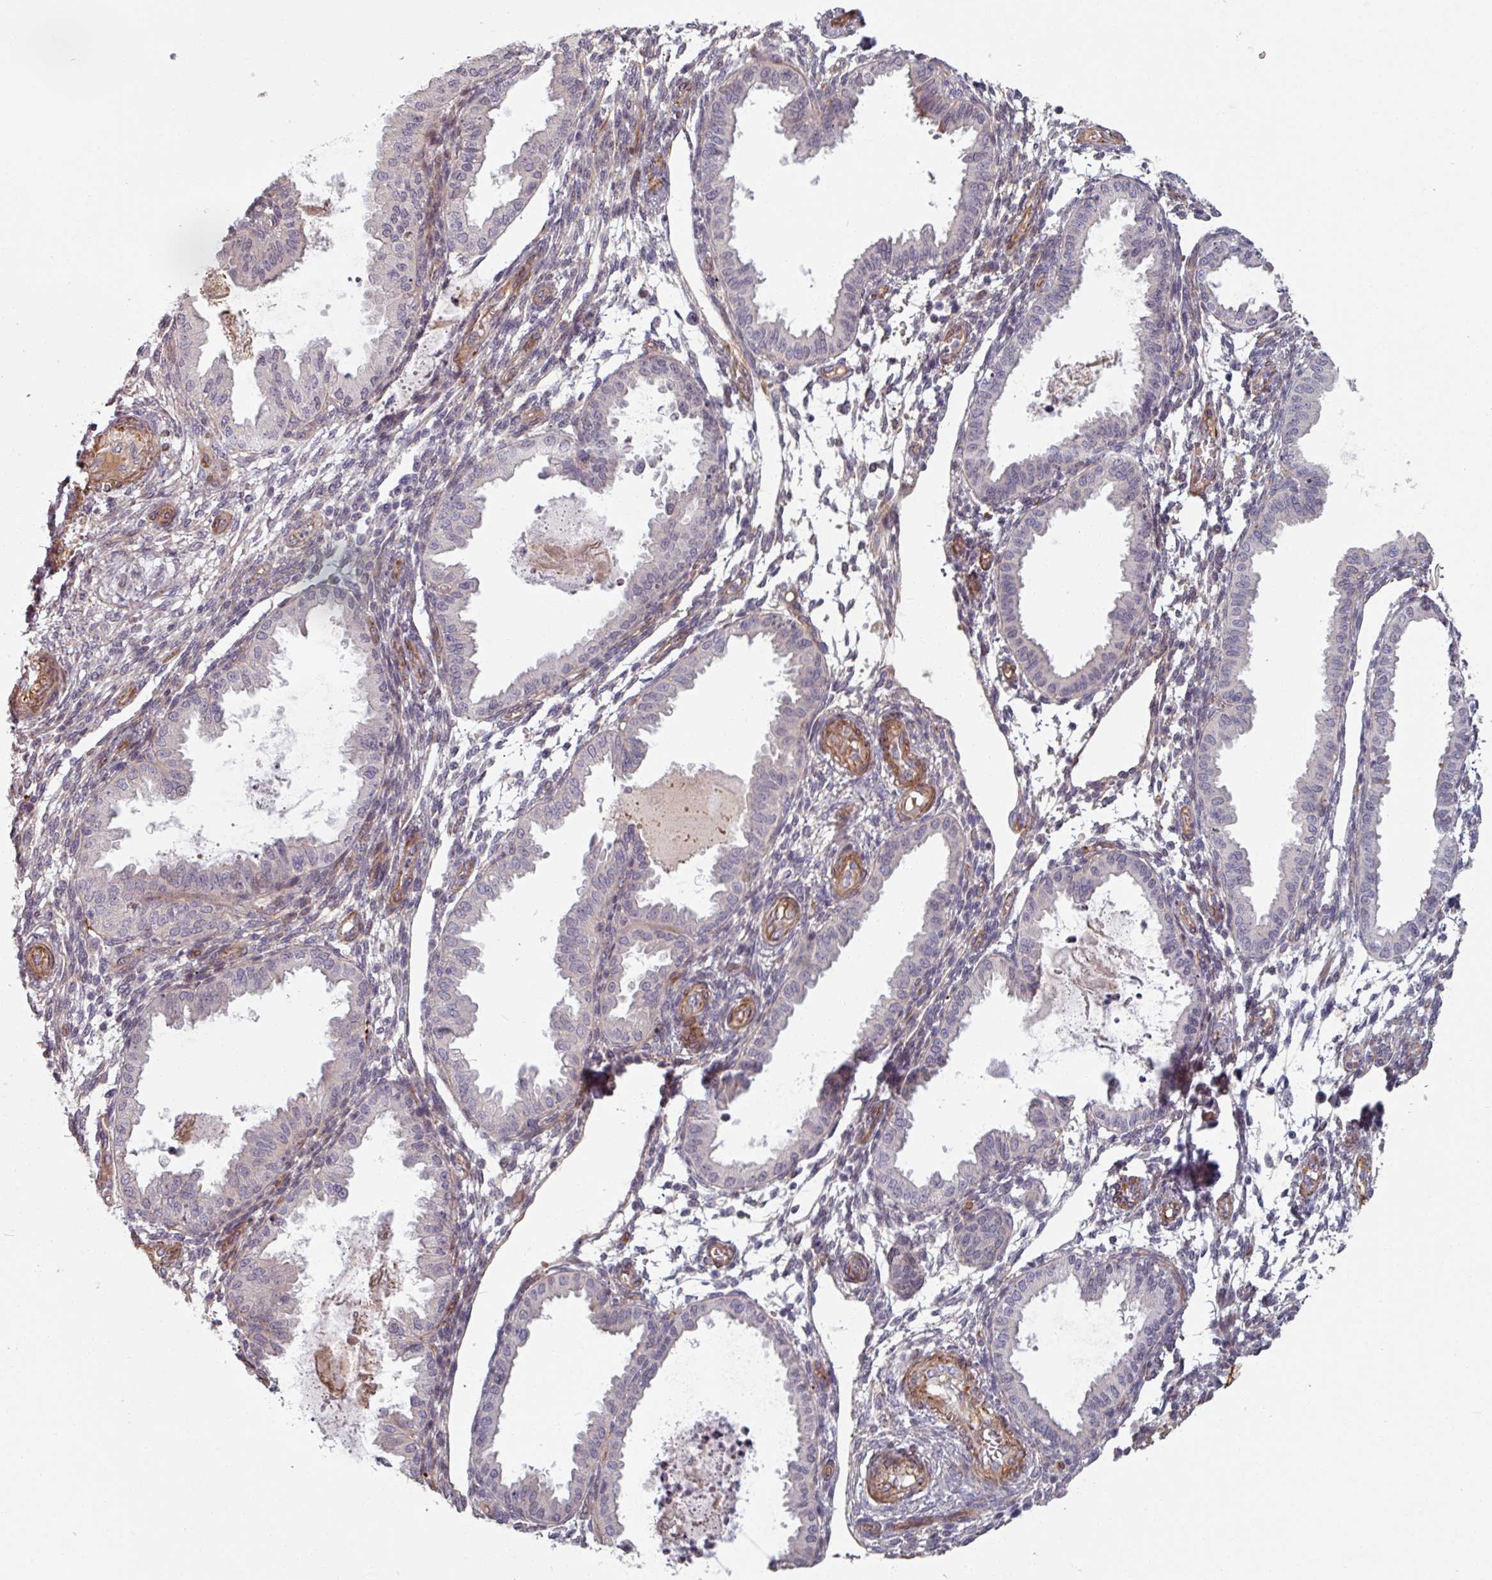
{"staining": {"intensity": "negative", "quantity": "none", "location": "none"}, "tissue": "endometrium", "cell_type": "Cells in endometrial stroma", "image_type": "normal", "snomed": [{"axis": "morphology", "description": "Normal tissue, NOS"}, {"axis": "topography", "description": "Endometrium"}], "caption": "Image shows no significant protein staining in cells in endometrial stroma of normal endometrium.", "gene": "C4BPB", "patient": {"sex": "female", "age": 33}}